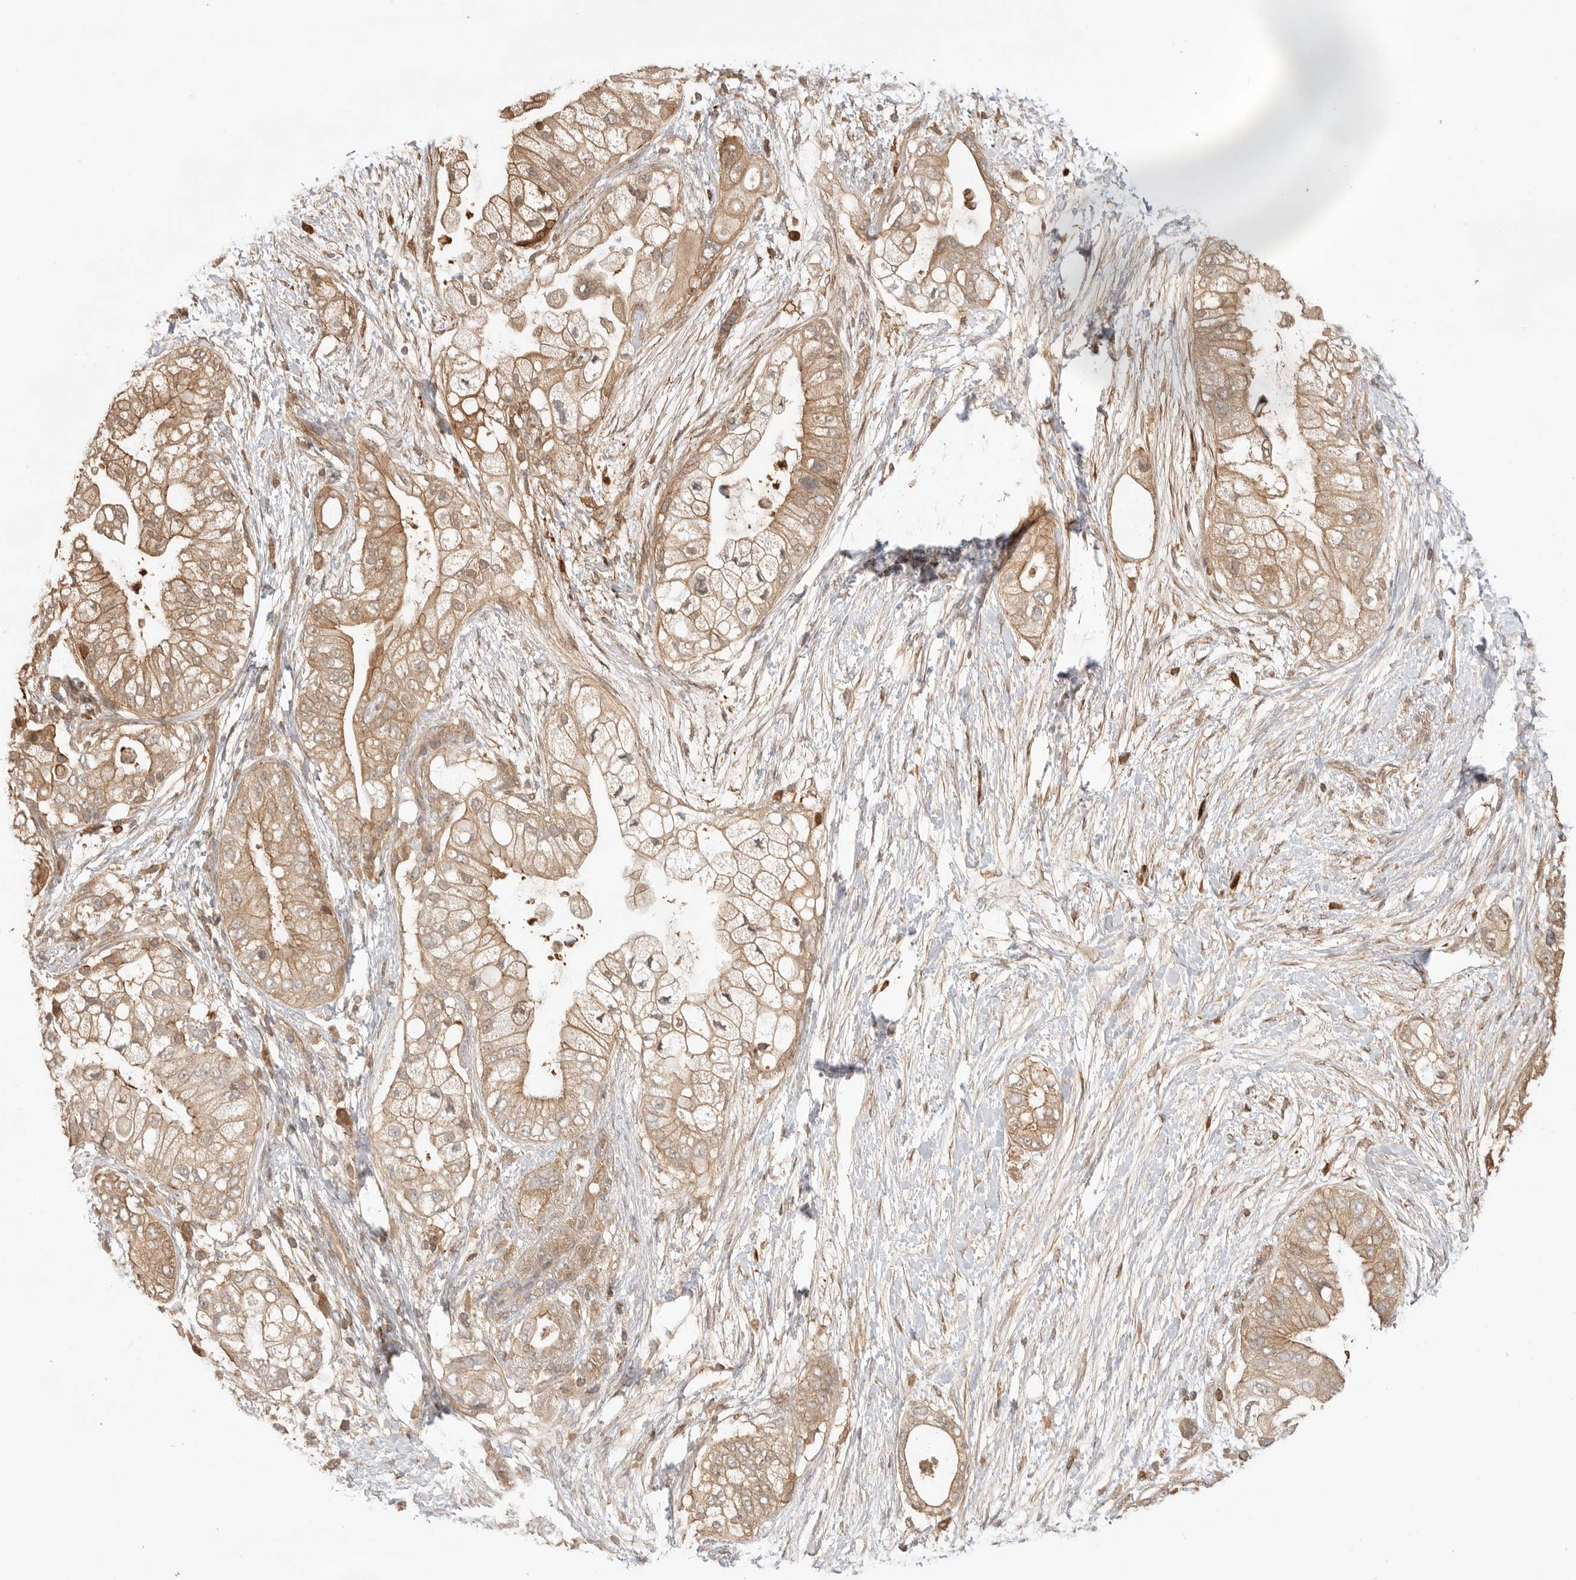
{"staining": {"intensity": "moderate", "quantity": ">75%", "location": "cytoplasmic/membranous"}, "tissue": "pancreatic cancer", "cell_type": "Tumor cells", "image_type": "cancer", "snomed": [{"axis": "morphology", "description": "Adenocarcinoma, NOS"}, {"axis": "topography", "description": "Pancreas"}], "caption": "The histopathology image demonstrates staining of adenocarcinoma (pancreatic), revealing moderate cytoplasmic/membranous protein expression (brown color) within tumor cells. Nuclei are stained in blue.", "gene": "CLDN12", "patient": {"sex": "male", "age": 53}}